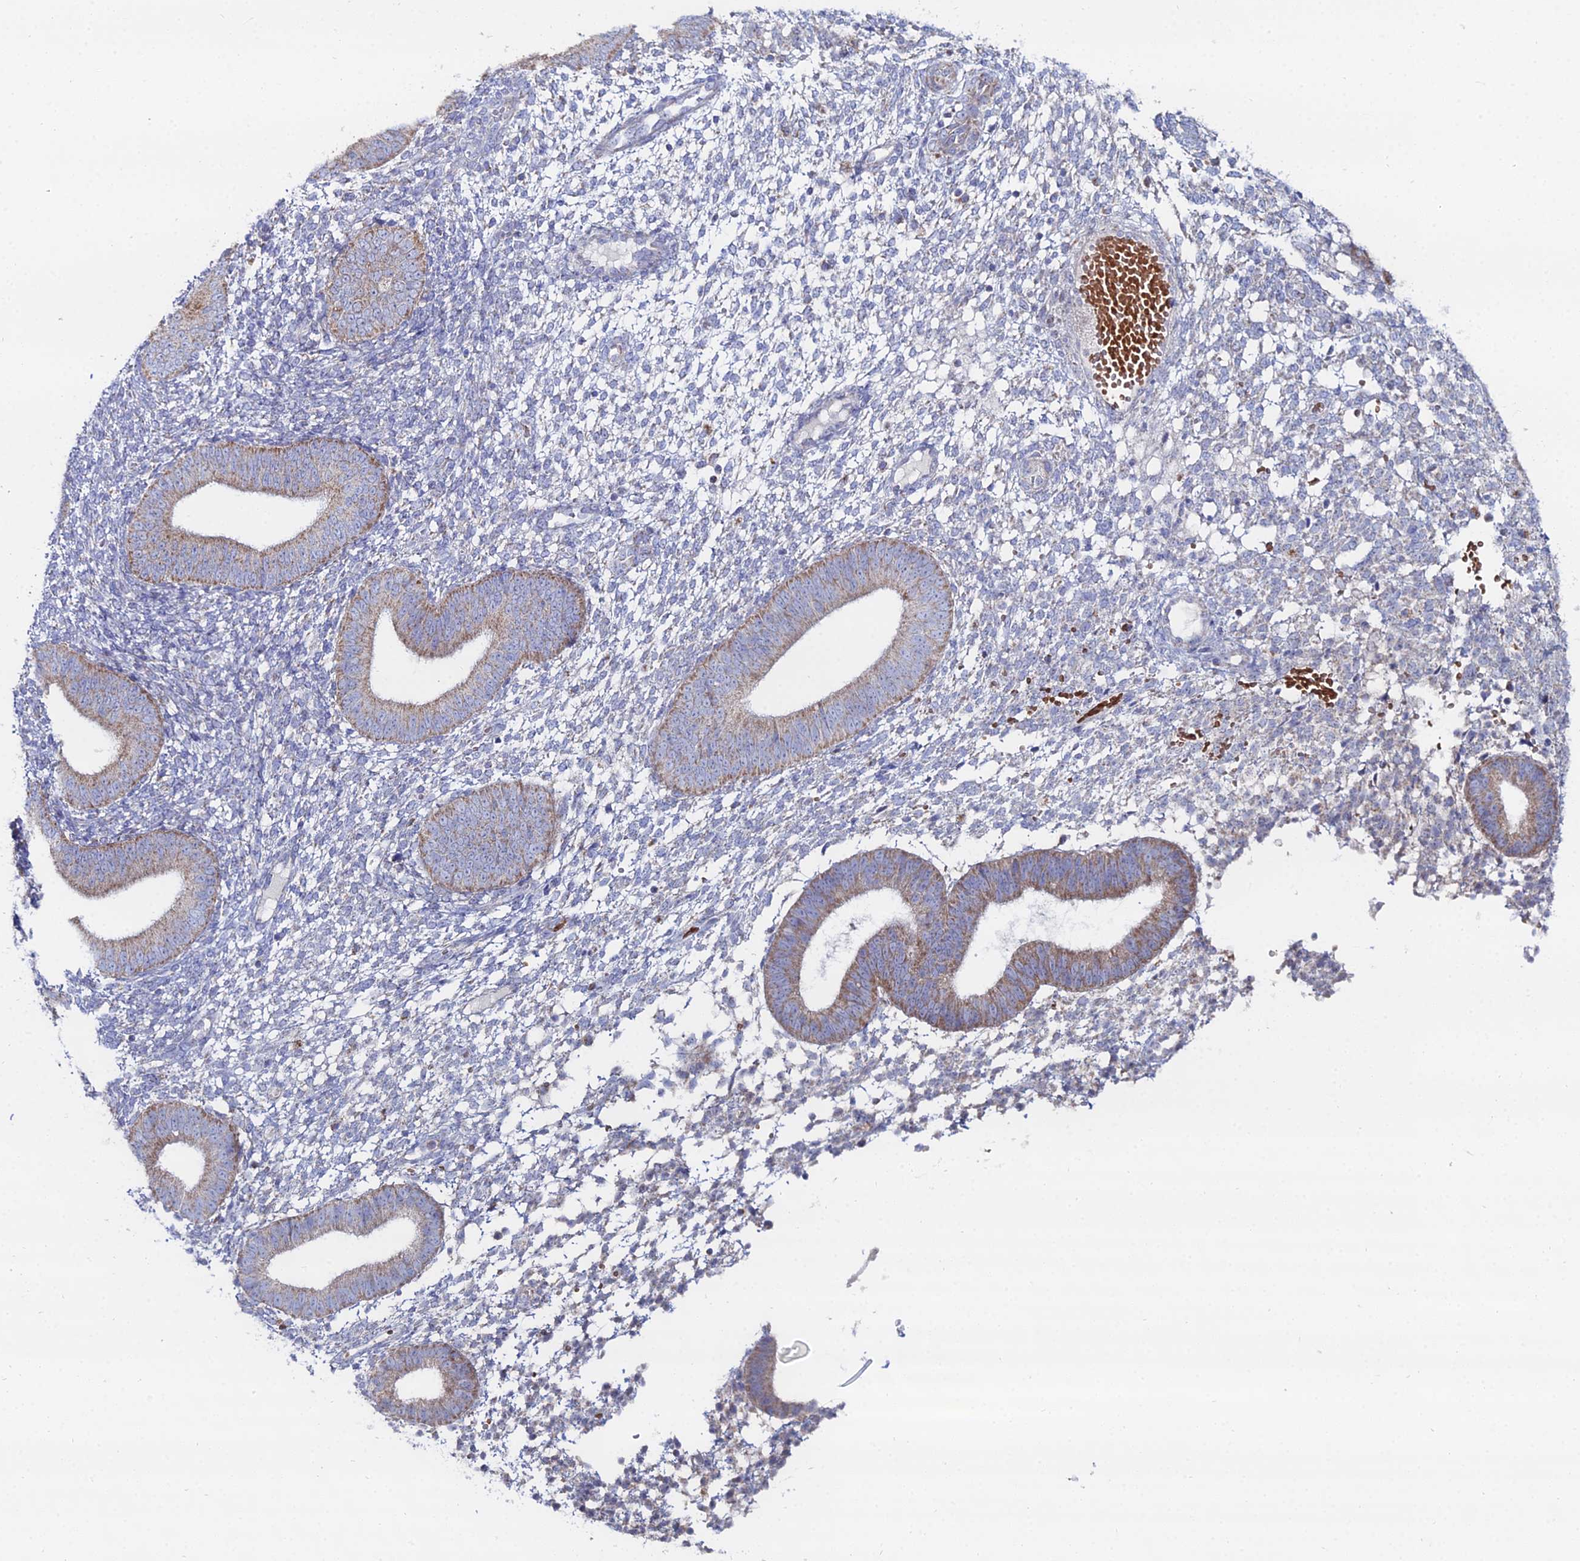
{"staining": {"intensity": "weak", "quantity": "<25%", "location": "cytoplasmic/membranous"}, "tissue": "endometrium", "cell_type": "Cells in endometrial stroma", "image_type": "normal", "snomed": [{"axis": "morphology", "description": "Normal tissue, NOS"}, {"axis": "topography", "description": "Endometrium"}], "caption": "There is no significant staining in cells in endometrial stroma of endometrium.", "gene": "MPC1", "patient": {"sex": "female", "age": 49}}